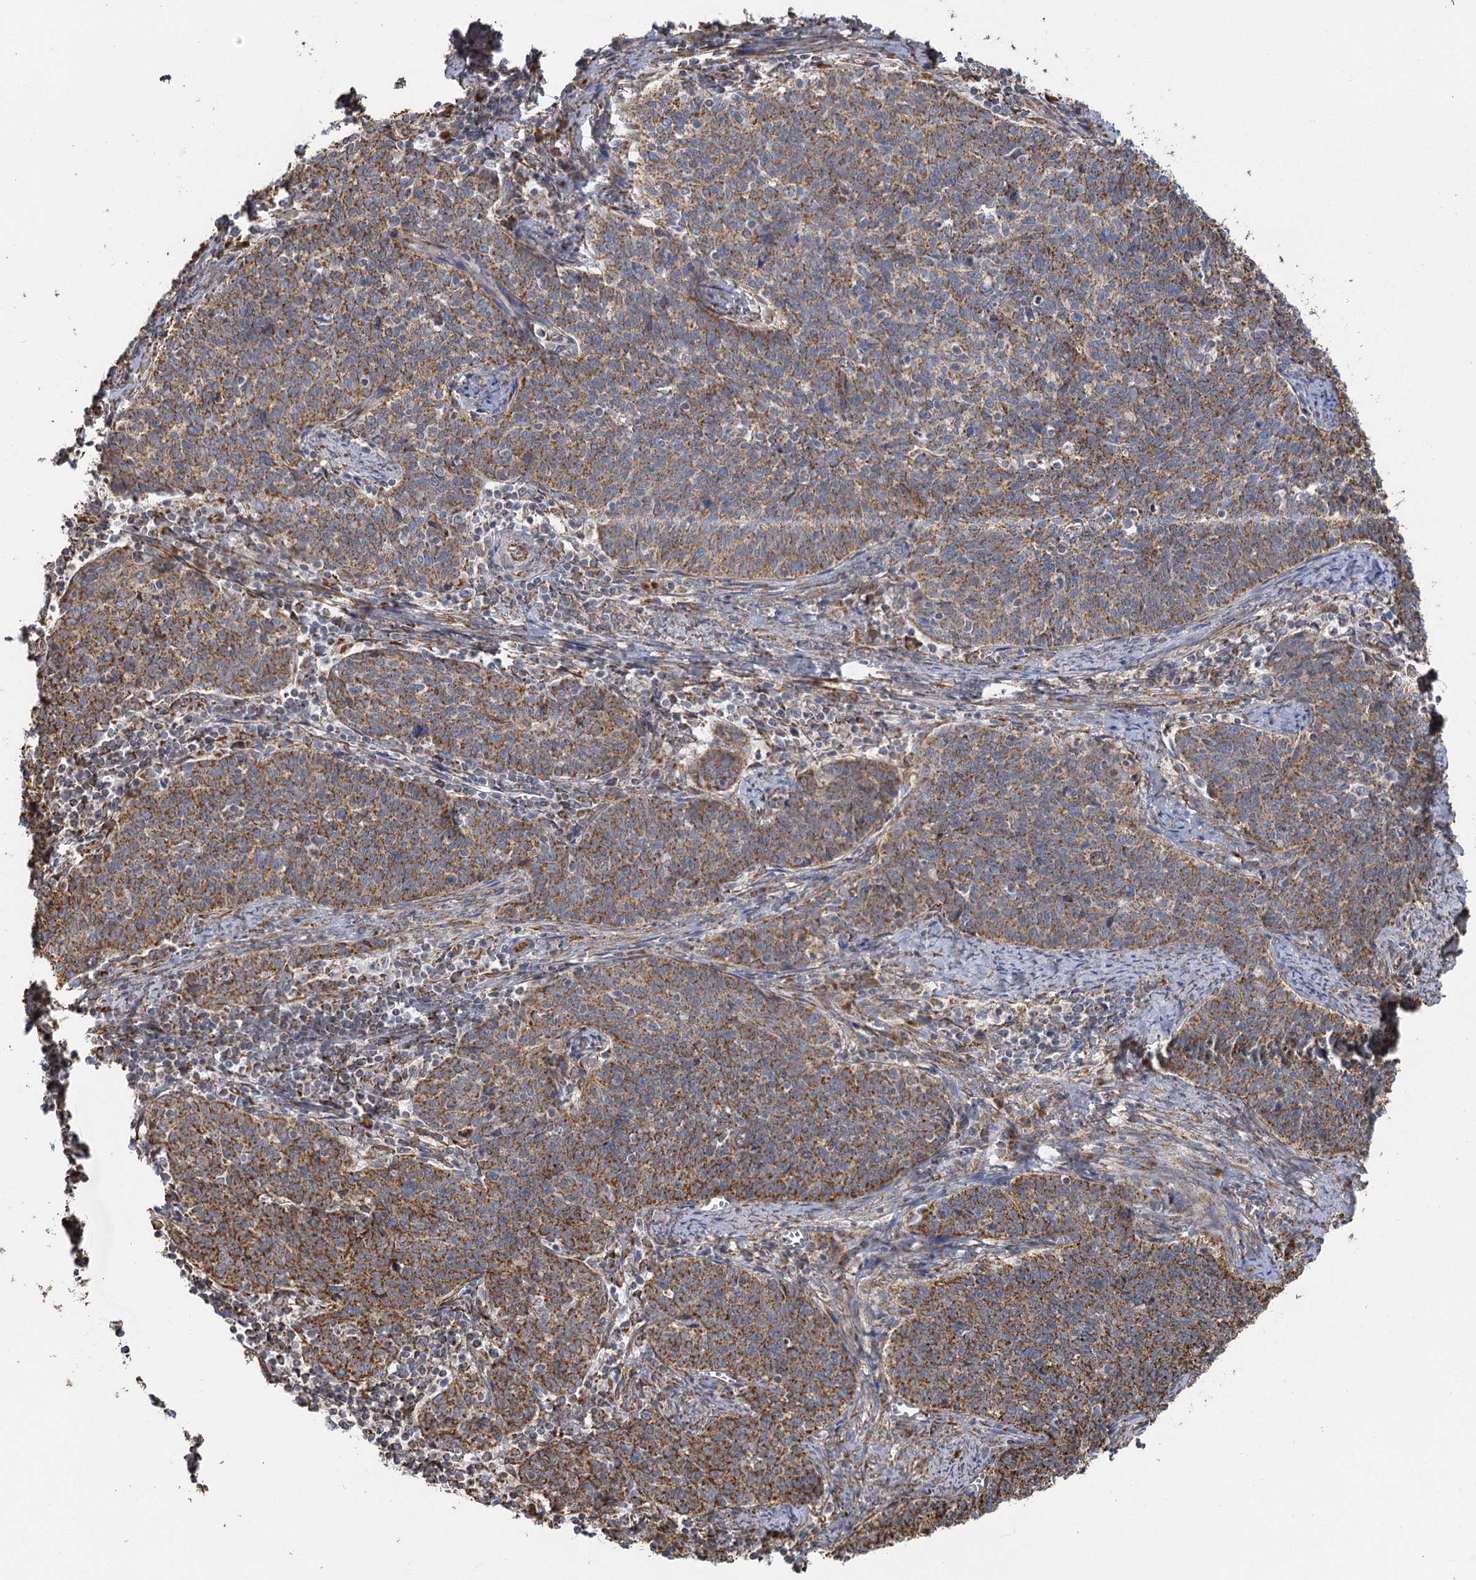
{"staining": {"intensity": "moderate", "quantity": ">75%", "location": "cytoplasmic/membranous"}, "tissue": "cervical cancer", "cell_type": "Tumor cells", "image_type": "cancer", "snomed": [{"axis": "morphology", "description": "Squamous cell carcinoma, NOS"}, {"axis": "topography", "description": "Cervix"}], "caption": "Immunohistochemistry (IHC) photomicrograph of human cervical cancer (squamous cell carcinoma) stained for a protein (brown), which reveals medium levels of moderate cytoplasmic/membranous expression in about >75% of tumor cells.", "gene": "IL11RA", "patient": {"sex": "female", "age": 39}}